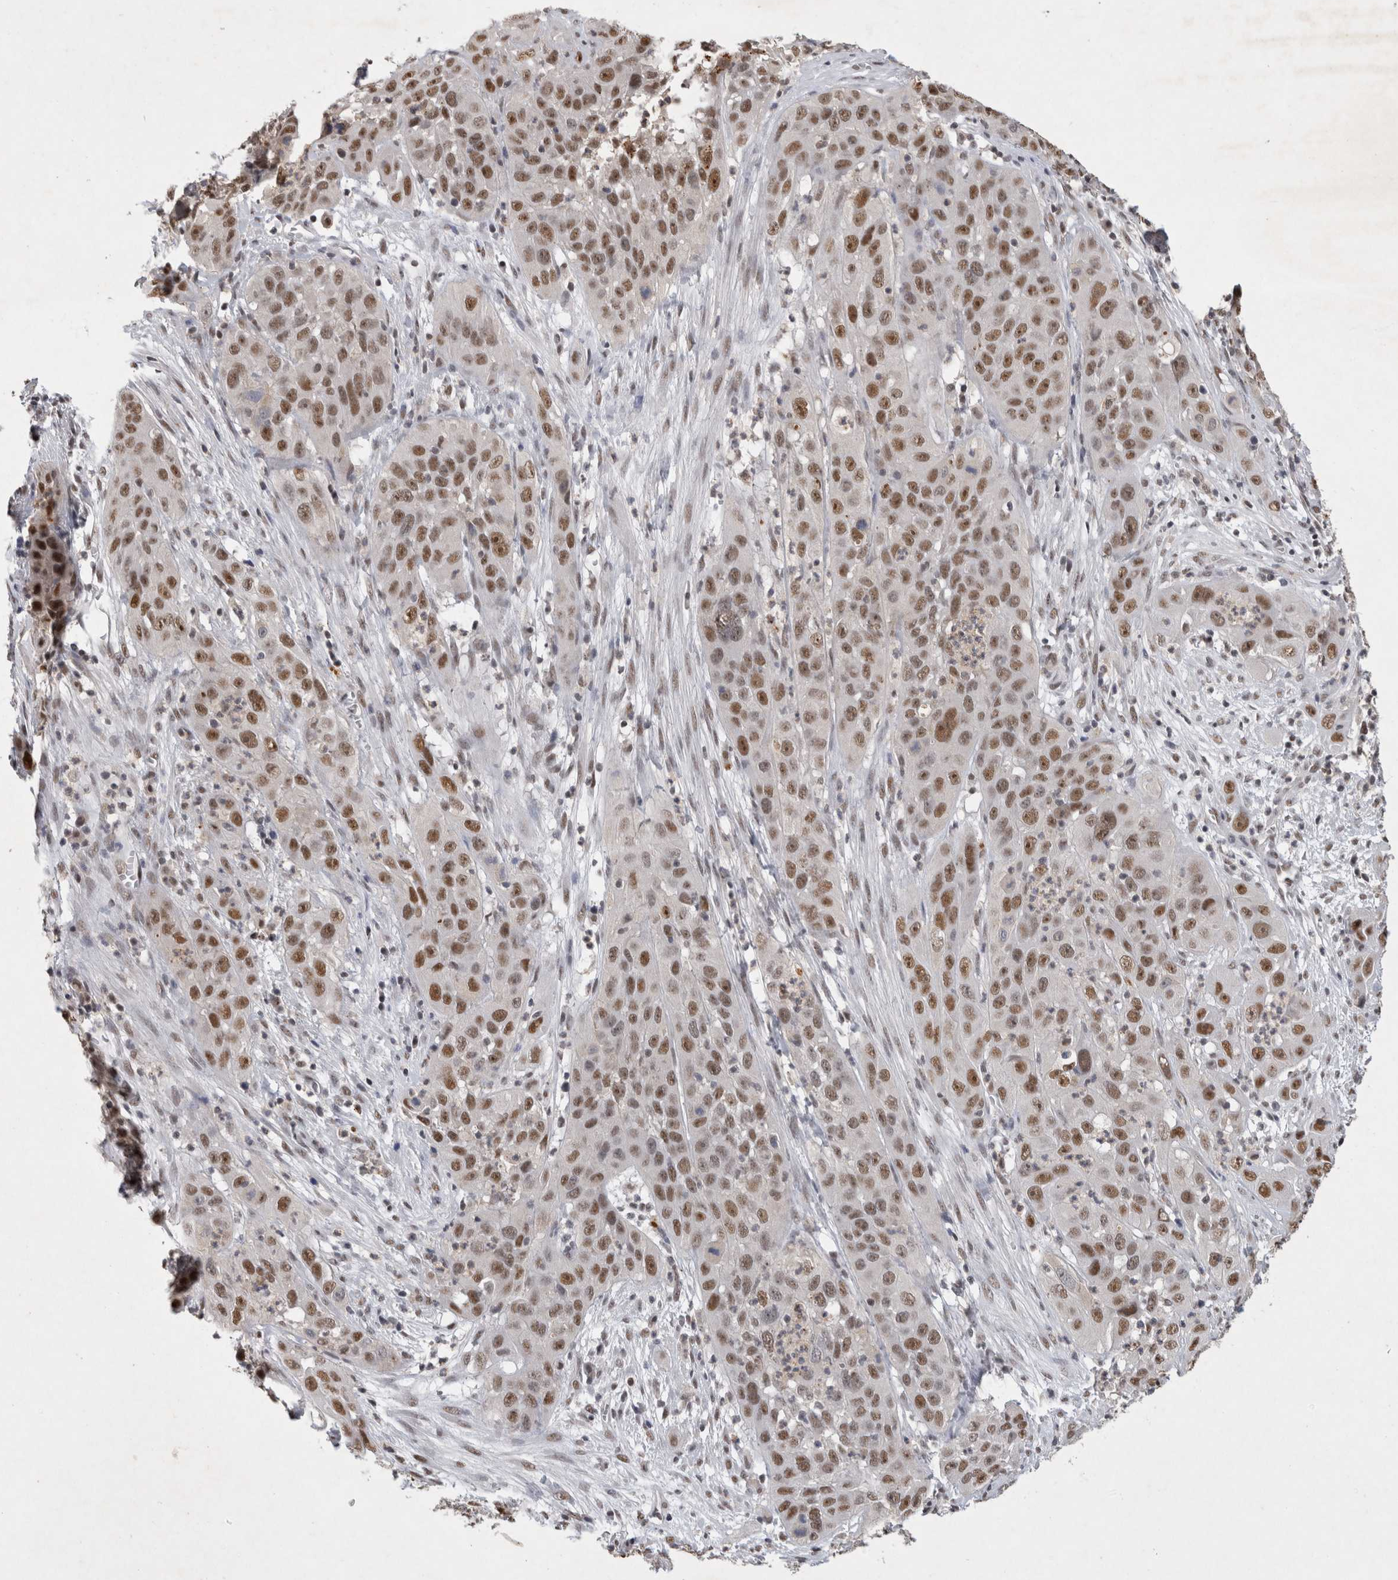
{"staining": {"intensity": "moderate", "quantity": ">75%", "location": "nuclear"}, "tissue": "cervical cancer", "cell_type": "Tumor cells", "image_type": "cancer", "snomed": [{"axis": "morphology", "description": "Squamous cell carcinoma, NOS"}, {"axis": "topography", "description": "Cervix"}], "caption": "Brown immunohistochemical staining in human cervical cancer demonstrates moderate nuclear staining in approximately >75% of tumor cells.", "gene": "XRCC5", "patient": {"sex": "female", "age": 32}}